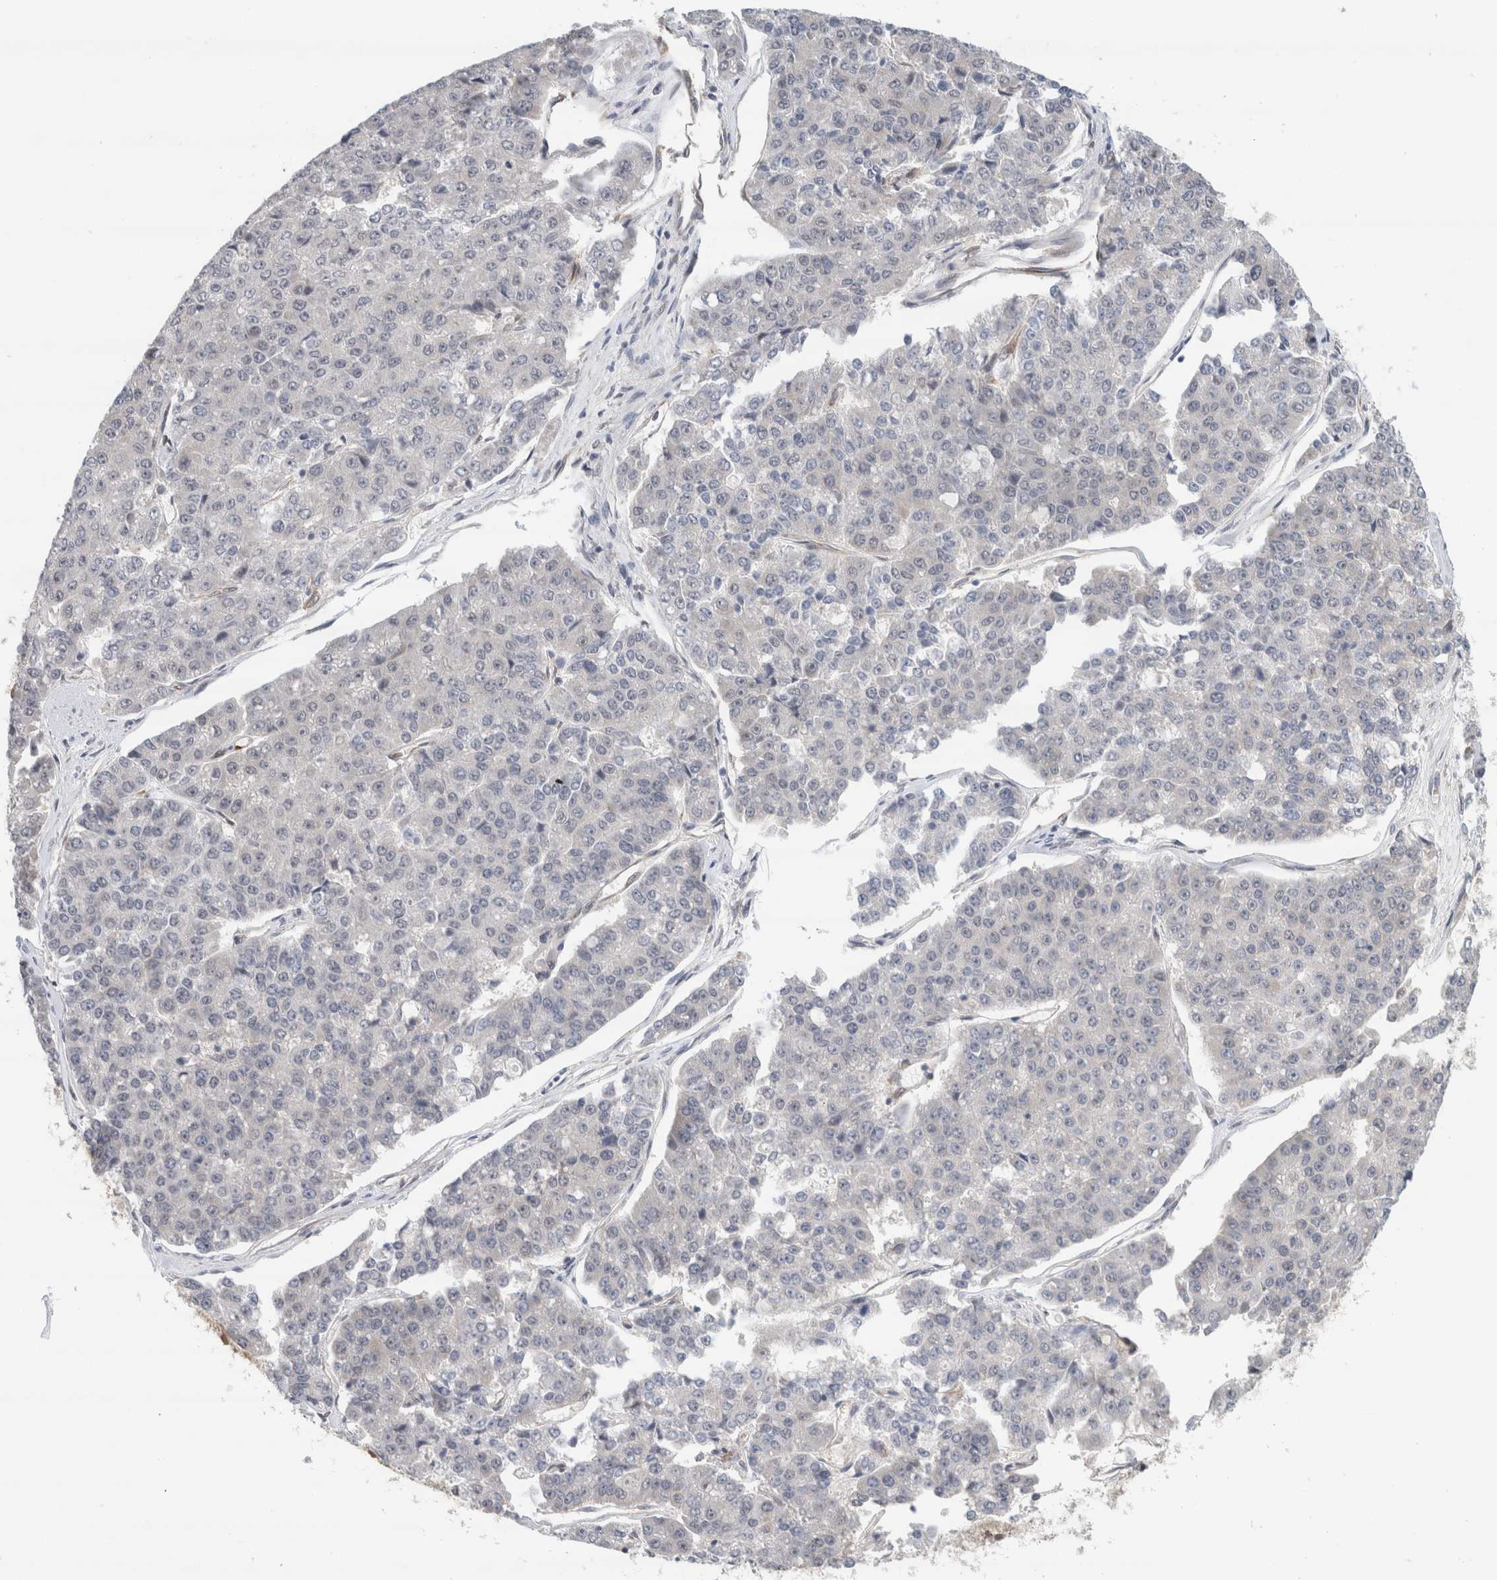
{"staining": {"intensity": "weak", "quantity": "<25%", "location": "nuclear"}, "tissue": "pancreatic cancer", "cell_type": "Tumor cells", "image_type": "cancer", "snomed": [{"axis": "morphology", "description": "Adenocarcinoma, NOS"}, {"axis": "topography", "description": "Pancreas"}], "caption": "The micrograph exhibits no staining of tumor cells in pancreatic cancer (adenocarcinoma).", "gene": "EIF4G3", "patient": {"sex": "male", "age": 50}}